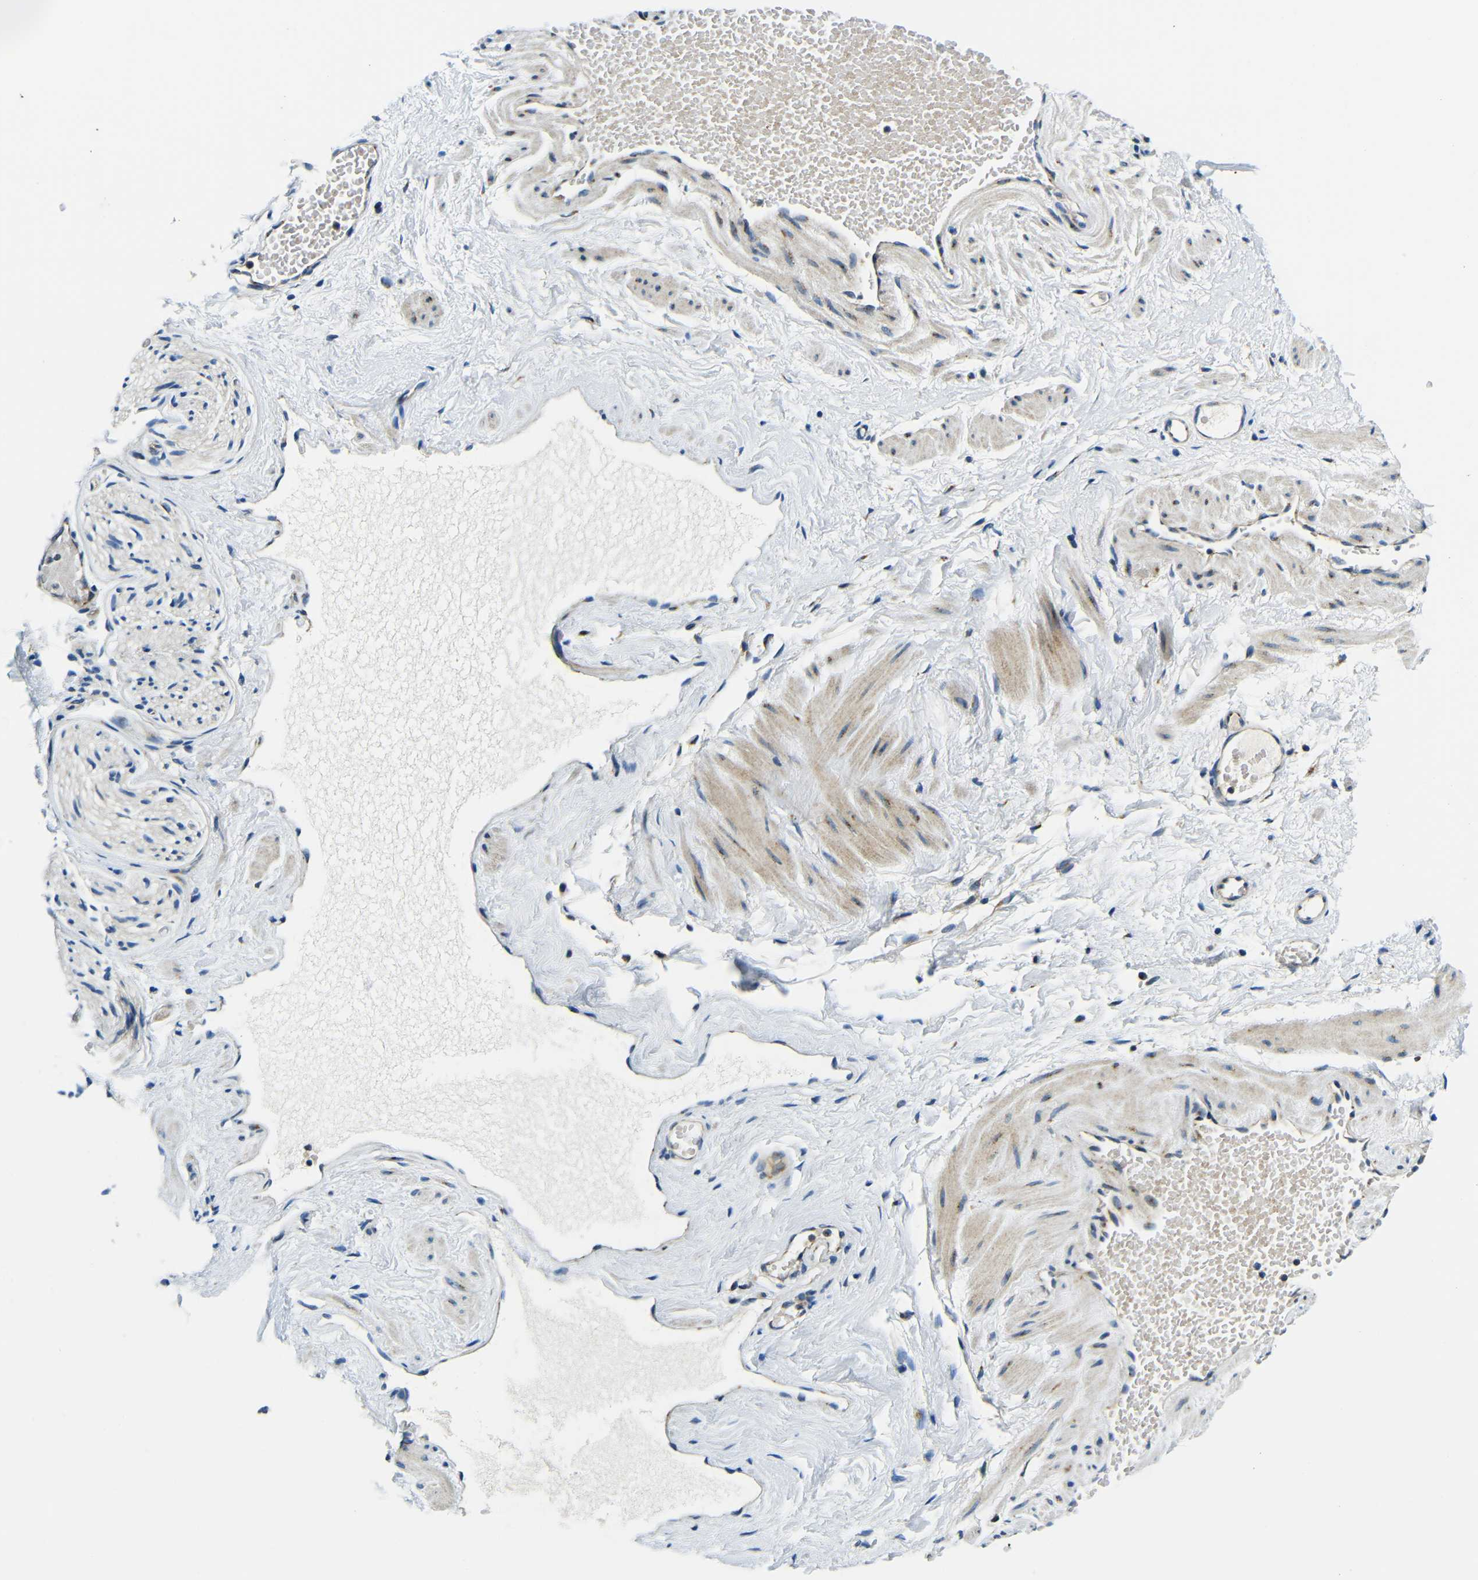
{"staining": {"intensity": "negative", "quantity": "none", "location": "none"}, "tissue": "adipose tissue", "cell_type": "Adipocytes", "image_type": "normal", "snomed": [{"axis": "morphology", "description": "Normal tissue, NOS"}, {"axis": "topography", "description": "Soft tissue"}, {"axis": "topography", "description": "Vascular tissue"}], "caption": "DAB (3,3'-diaminobenzidine) immunohistochemical staining of benign adipose tissue displays no significant staining in adipocytes. Brightfield microscopy of immunohistochemistry (IHC) stained with DAB (3,3'-diaminobenzidine) (brown) and hematoxylin (blue), captured at high magnification.", "gene": "USO1", "patient": {"sex": "female", "age": 35}}